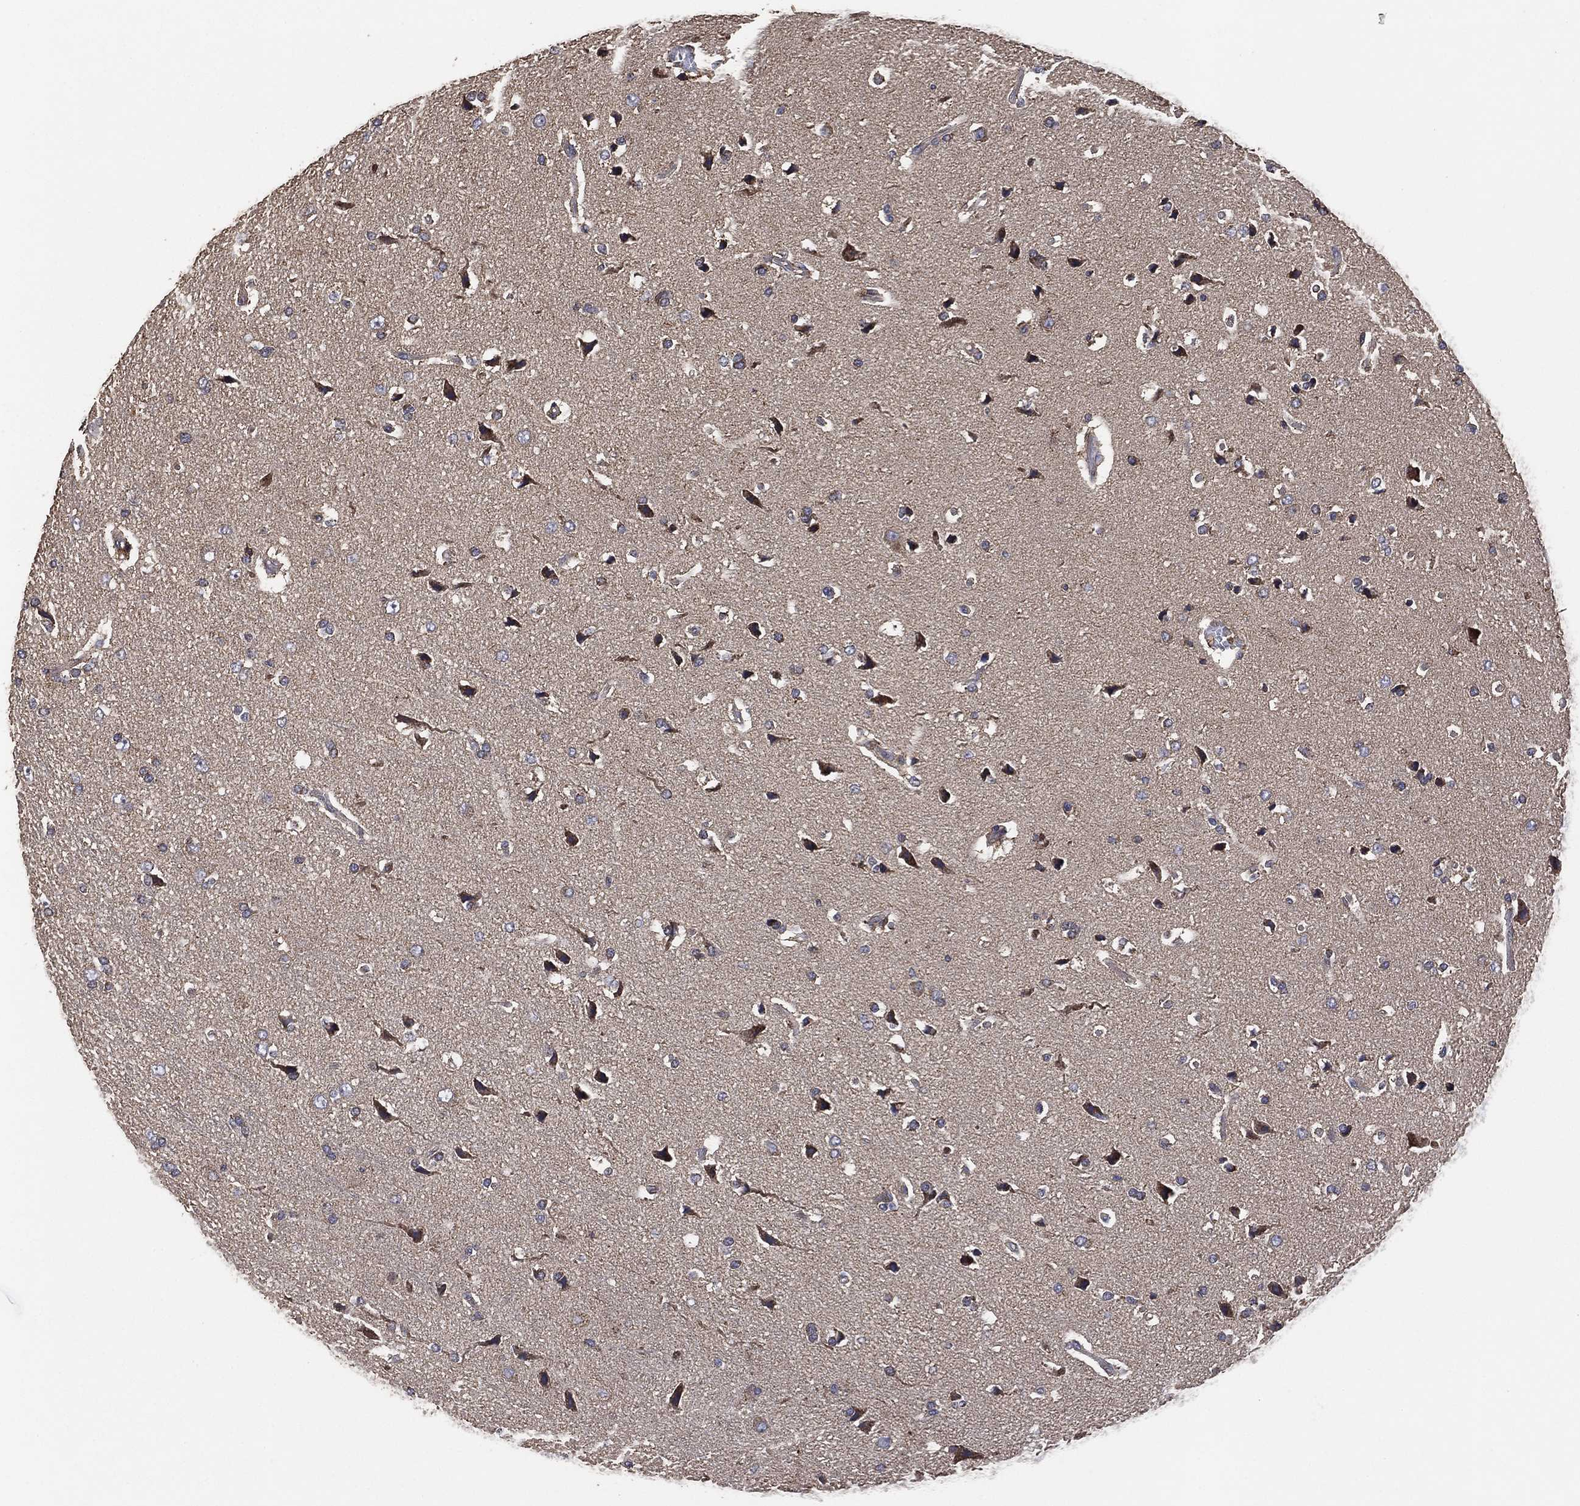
{"staining": {"intensity": "moderate", "quantity": "<25%", "location": "cytoplasmic/membranous"}, "tissue": "glioma", "cell_type": "Tumor cells", "image_type": "cancer", "snomed": [{"axis": "morphology", "description": "Glioma, malignant, High grade"}, {"axis": "topography", "description": "Brain"}], "caption": "Immunohistochemical staining of human glioma exhibits low levels of moderate cytoplasmic/membranous protein staining in about <25% of tumor cells.", "gene": "LIMD1", "patient": {"sex": "female", "age": 63}}